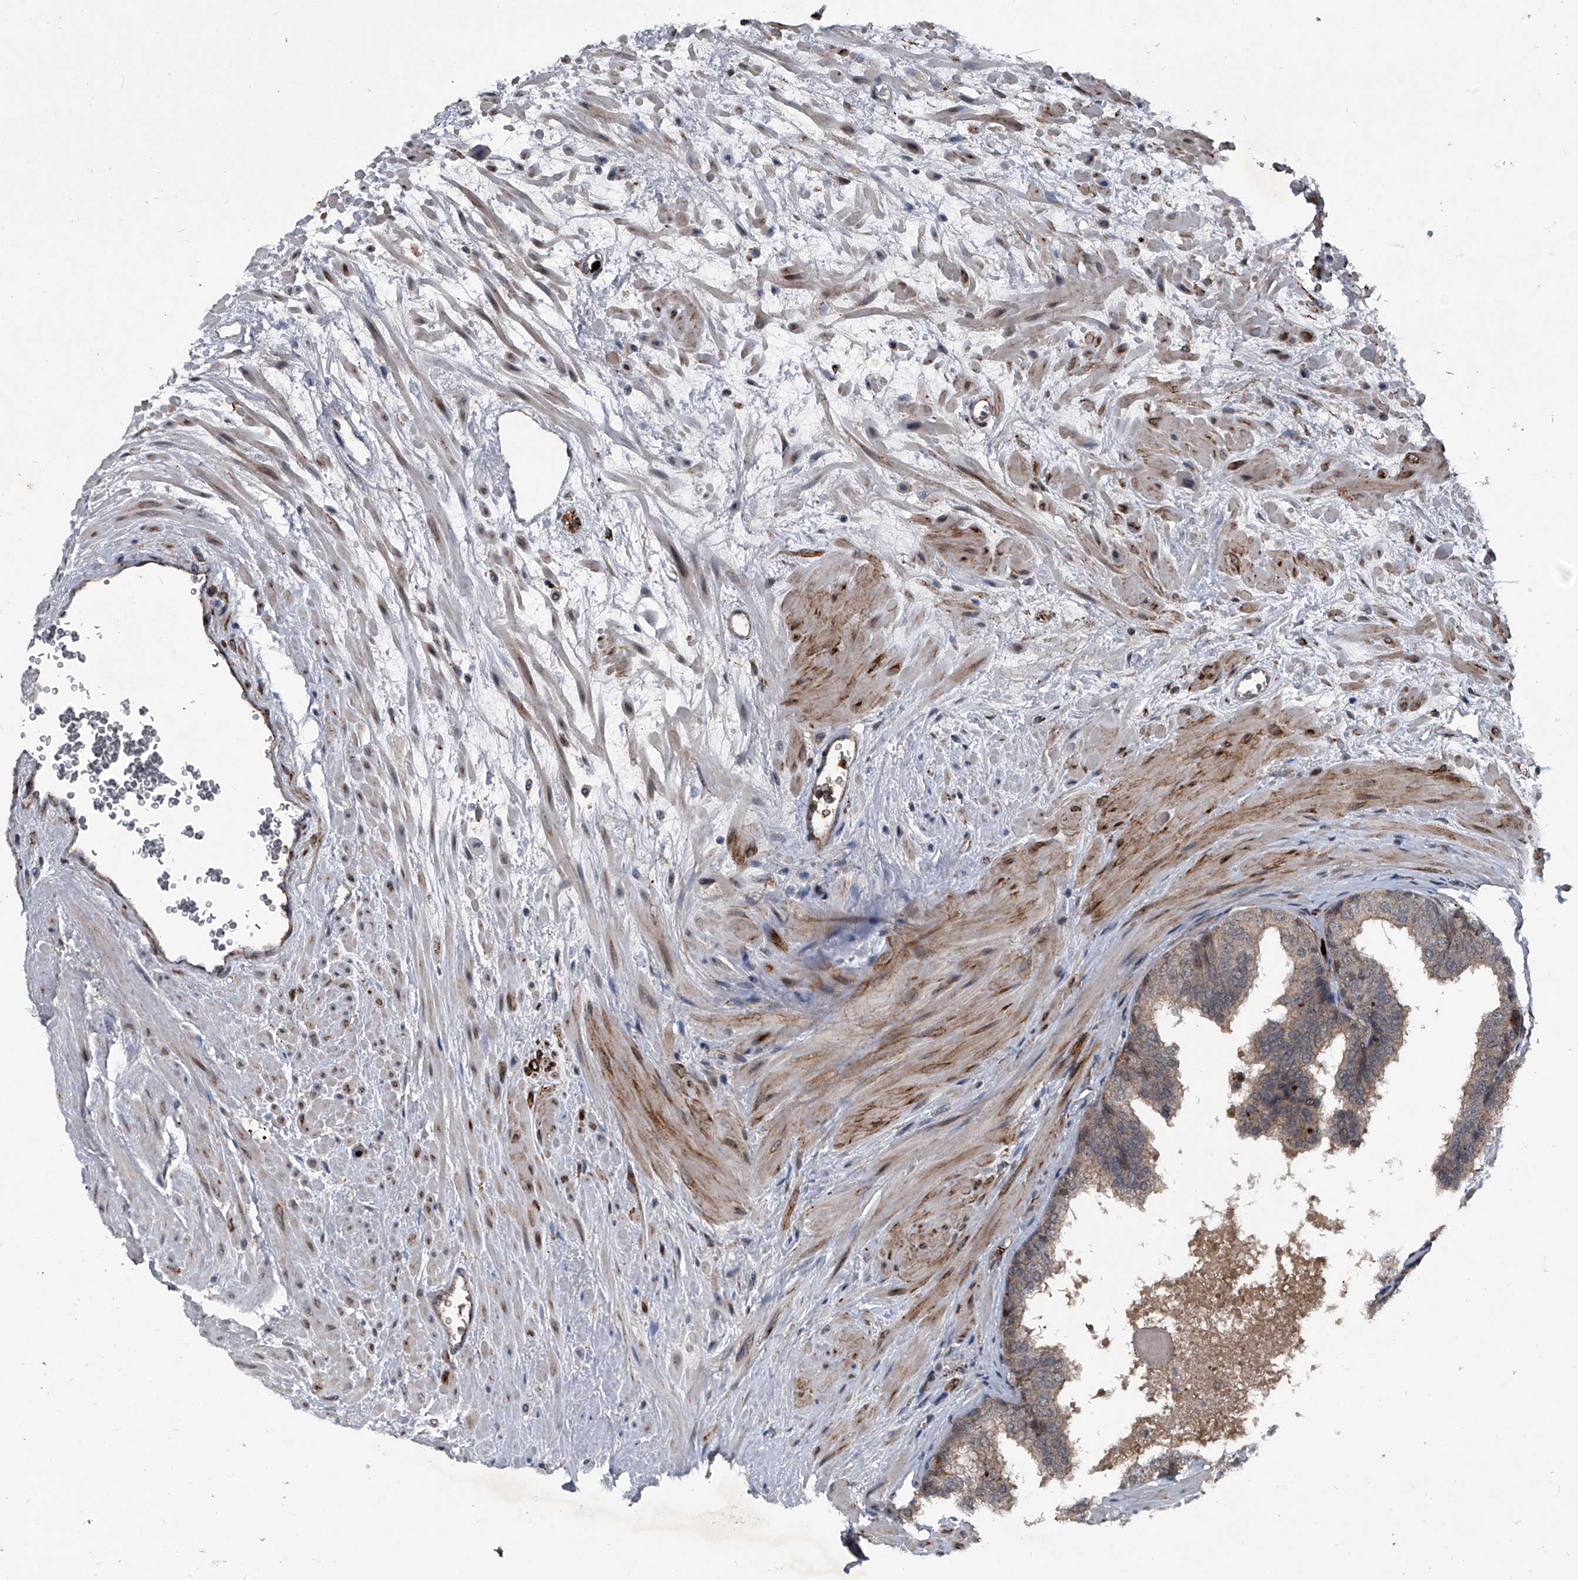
{"staining": {"intensity": "weak", "quantity": "25%-75%", "location": "cytoplasmic/membranous"}, "tissue": "prostate", "cell_type": "Glandular cells", "image_type": "normal", "snomed": [{"axis": "morphology", "description": "Normal tissue, NOS"}, {"axis": "topography", "description": "Prostate"}], "caption": "Benign prostate shows weak cytoplasmic/membranous staining in approximately 25%-75% of glandular cells, visualized by immunohistochemistry. The protein of interest is stained brown, and the nuclei are stained in blue (DAB IHC with brightfield microscopy, high magnification).", "gene": "MAPKAP1", "patient": {"sex": "male", "age": 48}}